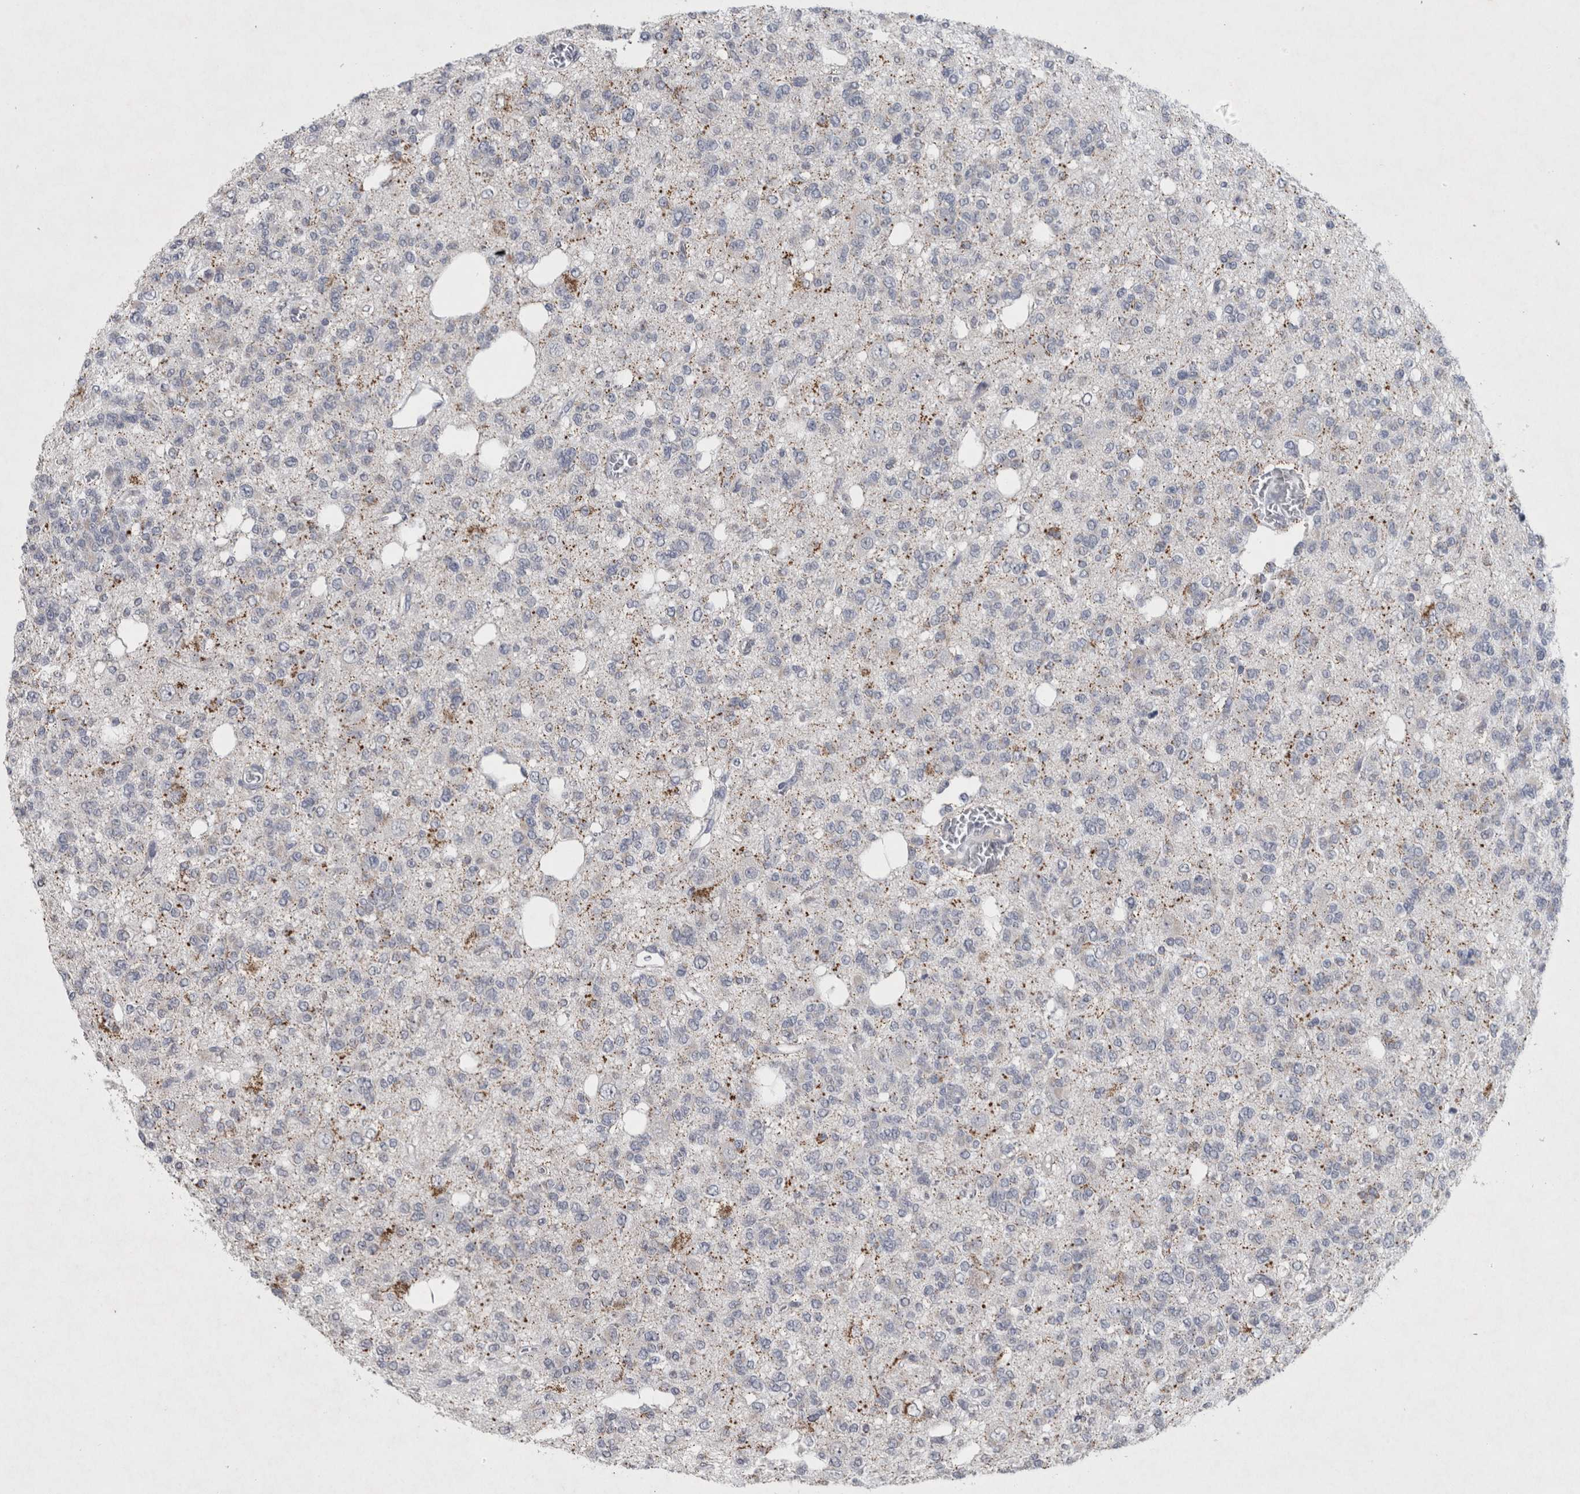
{"staining": {"intensity": "negative", "quantity": "none", "location": "none"}, "tissue": "glioma", "cell_type": "Tumor cells", "image_type": "cancer", "snomed": [{"axis": "morphology", "description": "Glioma, malignant, Low grade"}, {"axis": "topography", "description": "Brain"}], "caption": "Tumor cells show no significant protein positivity in malignant low-grade glioma.", "gene": "WNT7A", "patient": {"sex": "male", "age": 38}}